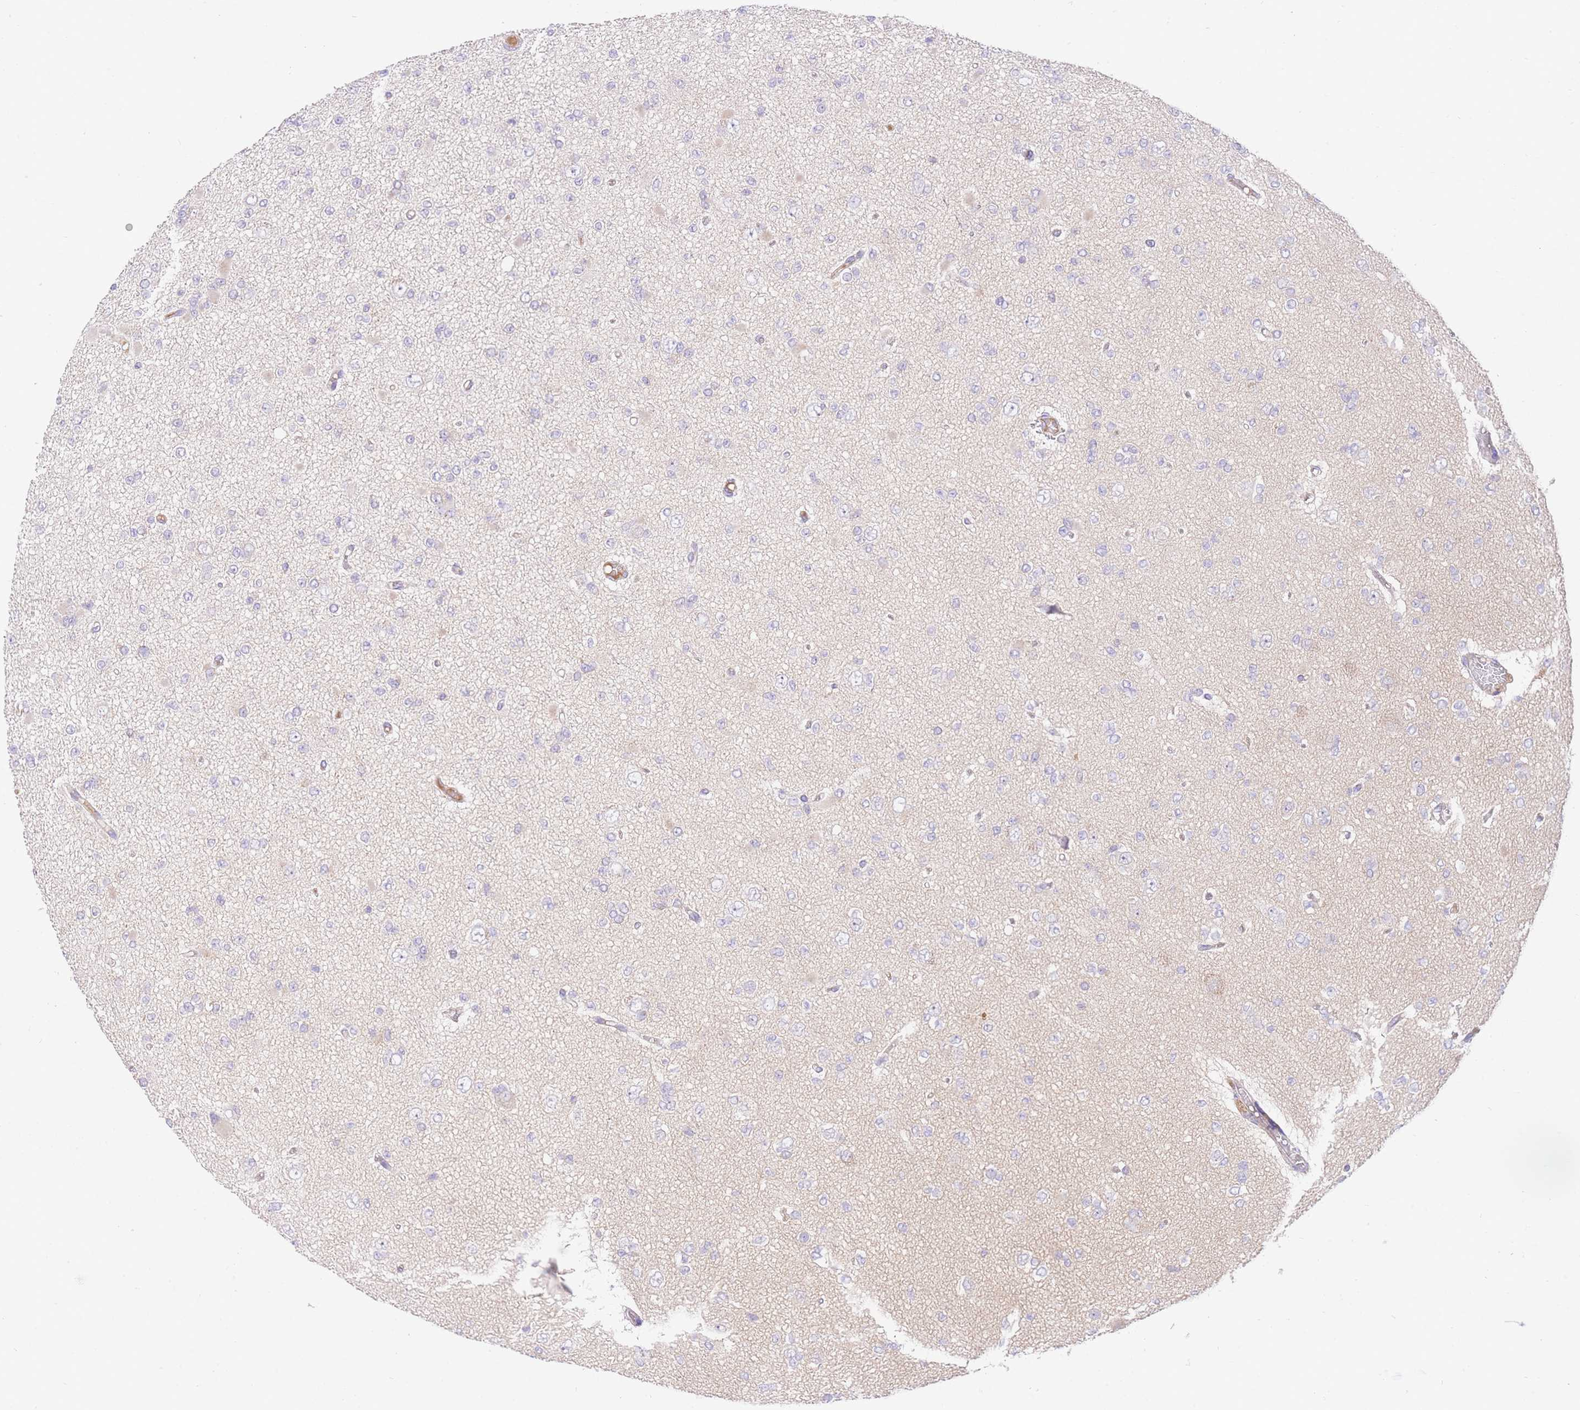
{"staining": {"intensity": "negative", "quantity": "none", "location": "none"}, "tissue": "glioma", "cell_type": "Tumor cells", "image_type": "cancer", "snomed": [{"axis": "morphology", "description": "Glioma, malignant, Low grade"}, {"axis": "topography", "description": "Brain"}], "caption": "DAB (3,3'-diaminobenzidine) immunohistochemical staining of glioma reveals no significant positivity in tumor cells. (Stains: DAB (3,3'-diaminobenzidine) immunohistochemistry (IHC) with hematoxylin counter stain, Microscopy: brightfield microscopy at high magnification).", "gene": "LIPH", "patient": {"sex": "female", "age": 22}}